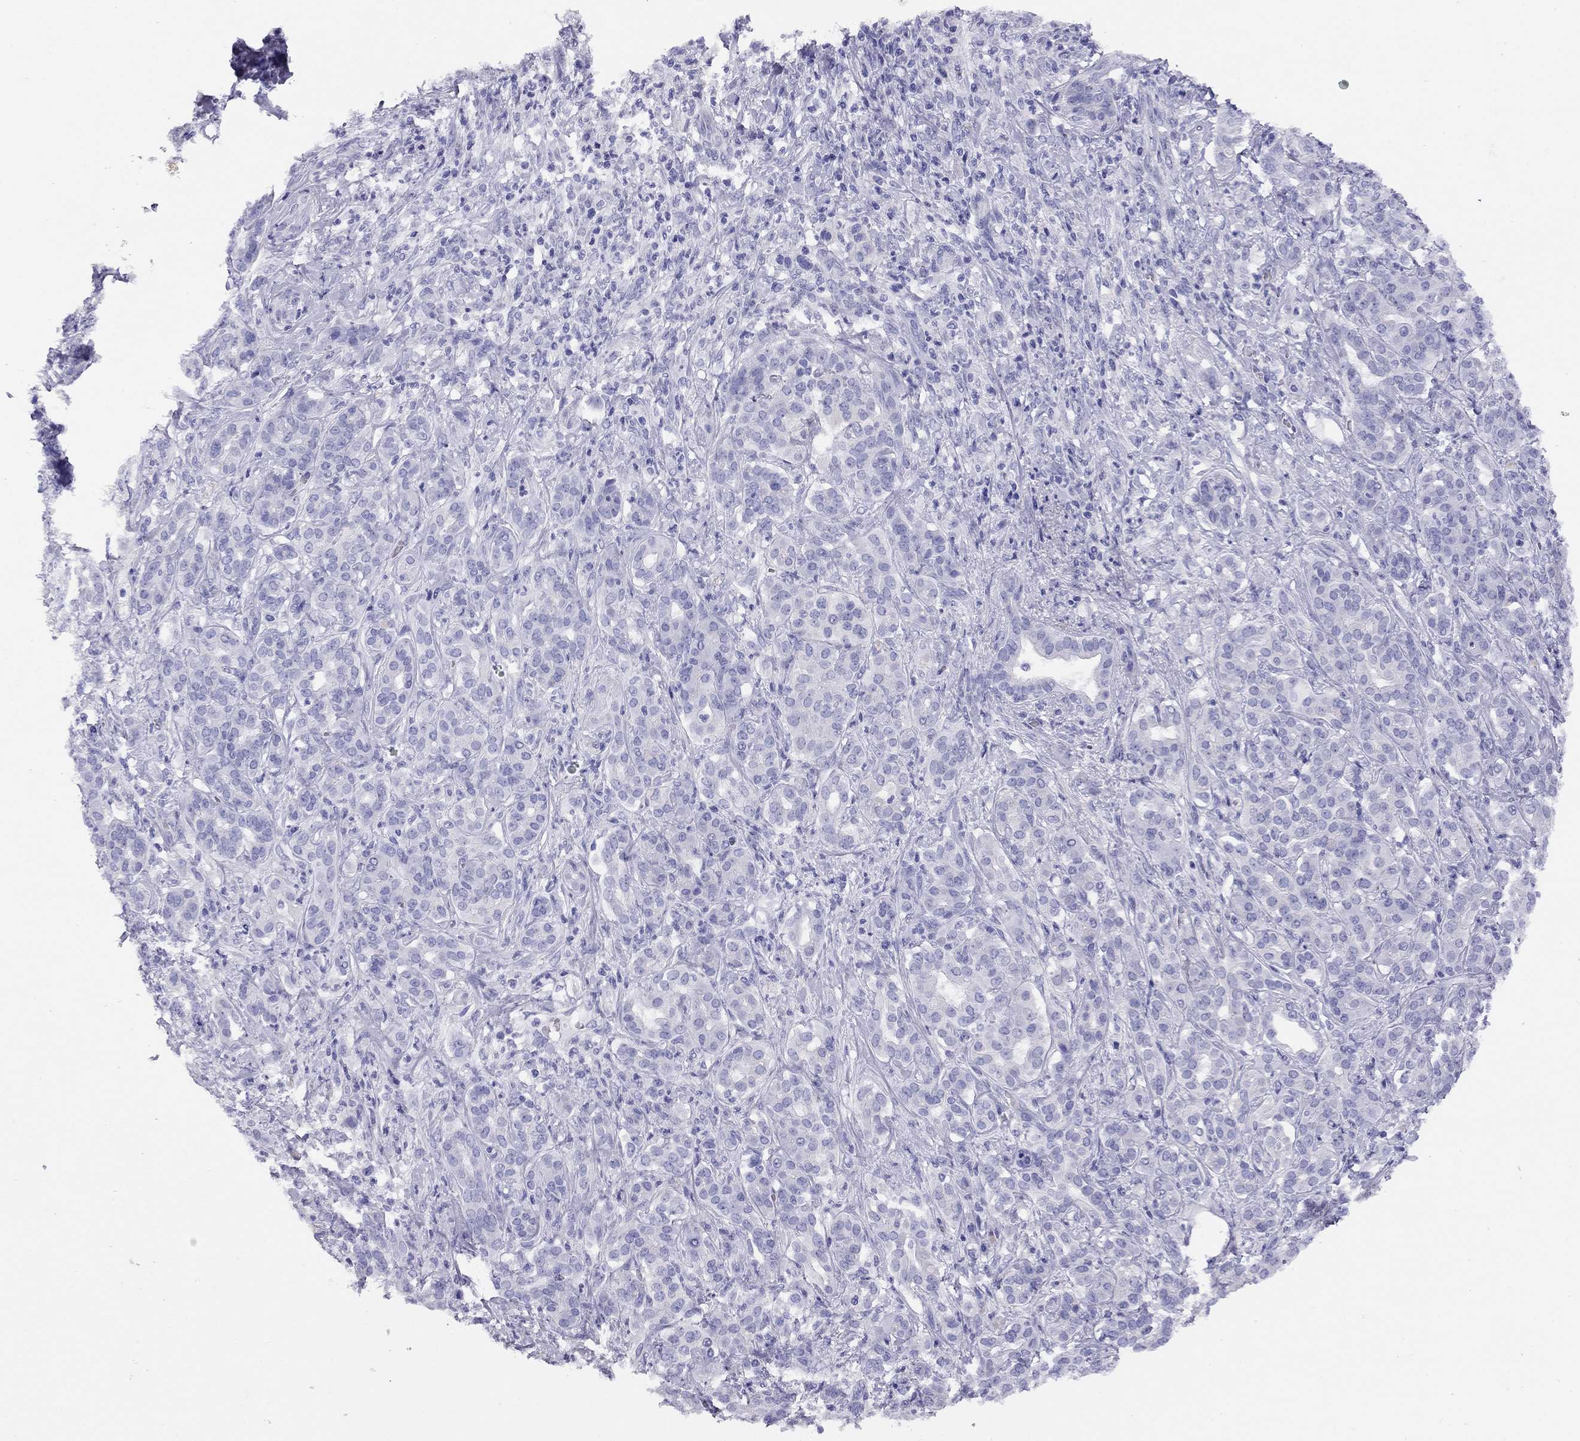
{"staining": {"intensity": "negative", "quantity": "none", "location": "none"}, "tissue": "pancreatic cancer", "cell_type": "Tumor cells", "image_type": "cancer", "snomed": [{"axis": "morphology", "description": "Normal tissue, NOS"}, {"axis": "morphology", "description": "Inflammation, NOS"}, {"axis": "morphology", "description": "Adenocarcinoma, NOS"}, {"axis": "topography", "description": "Pancreas"}], "caption": "This is a histopathology image of immunohistochemistry (IHC) staining of pancreatic cancer, which shows no expression in tumor cells.", "gene": "LRIT2", "patient": {"sex": "male", "age": 57}}